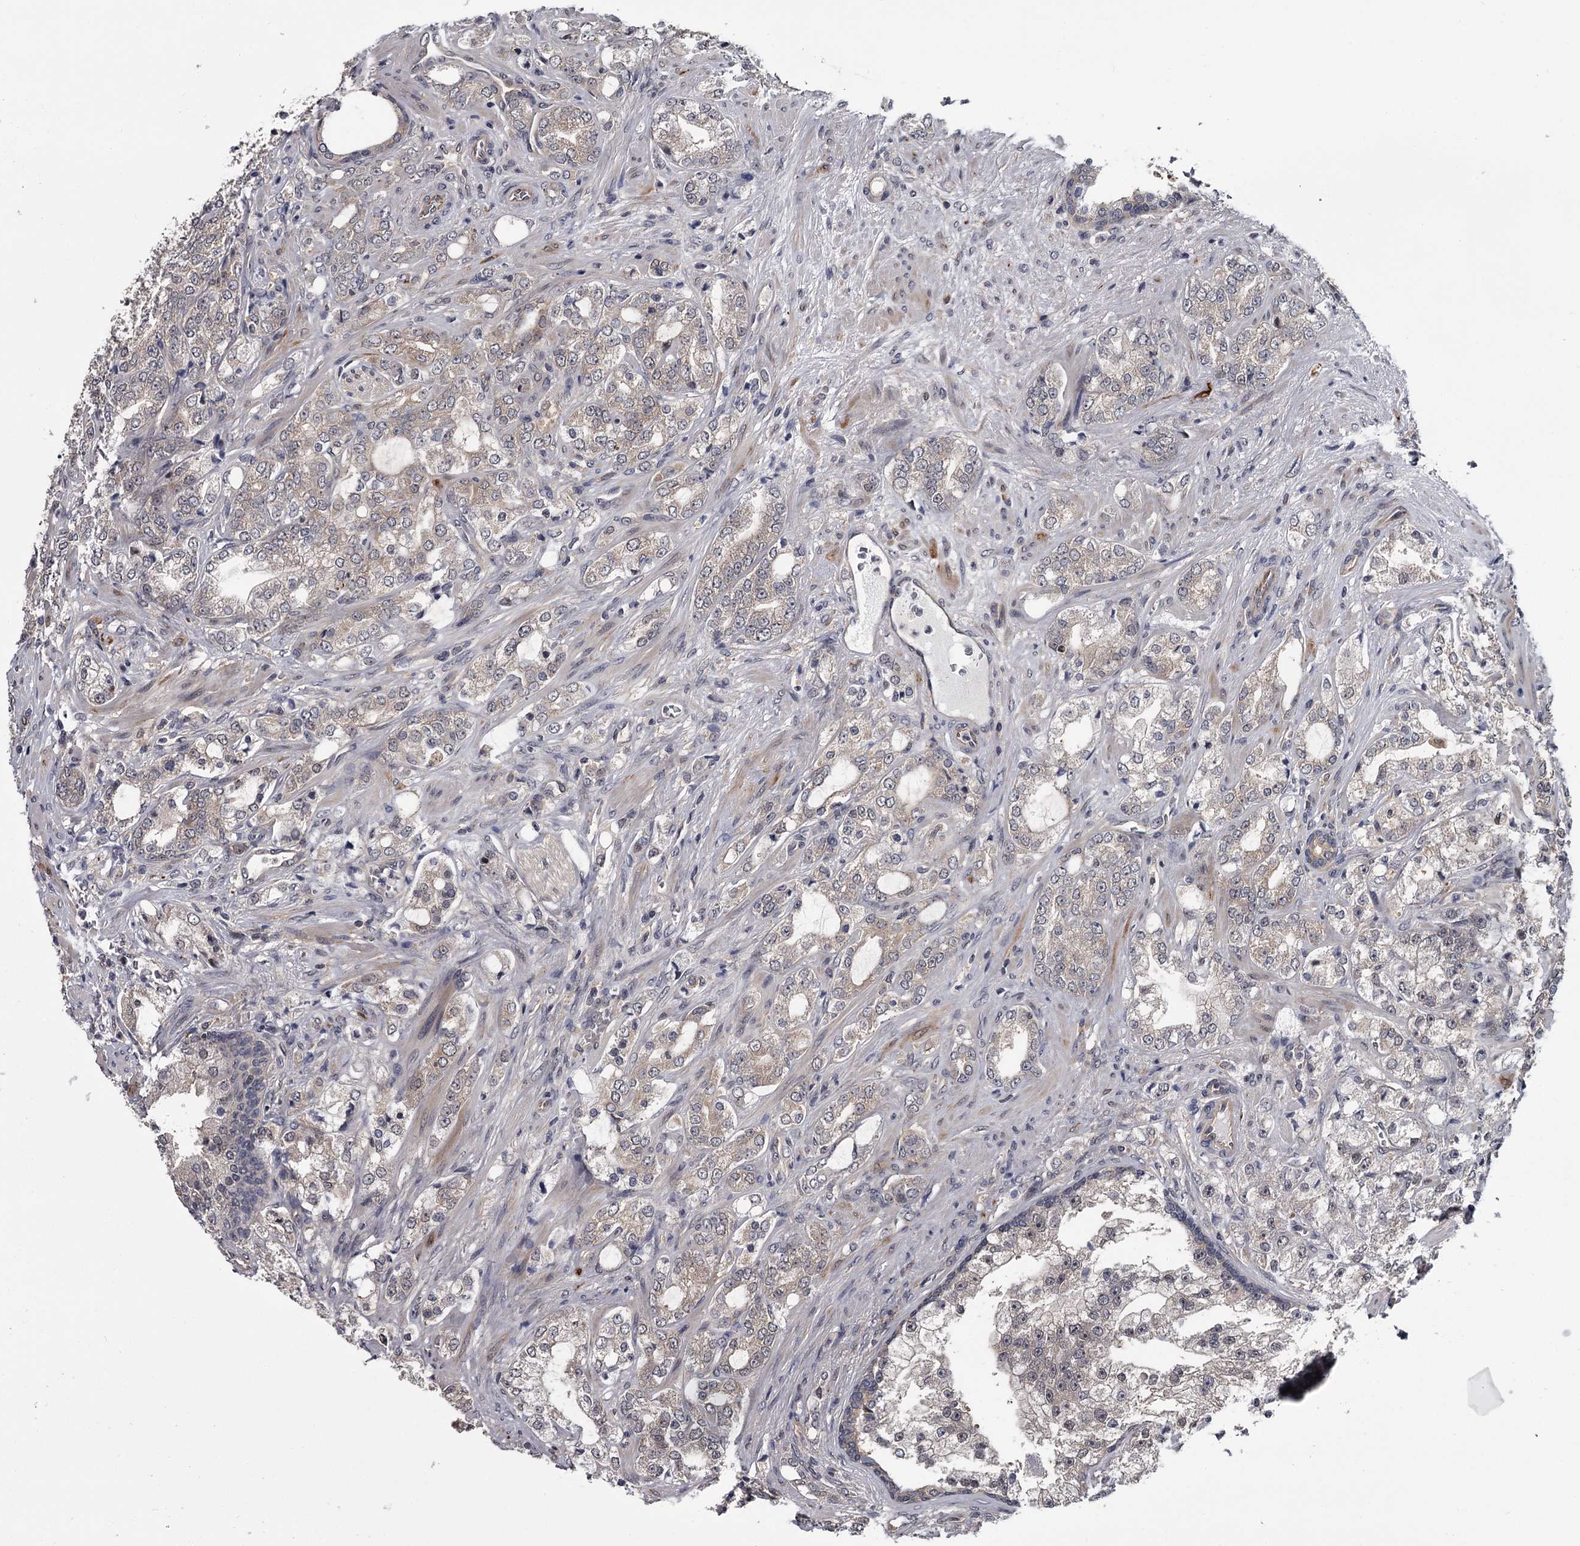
{"staining": {"intensity": "negative", "quantity": "none", "location": "none"}, "tissue": "prostate cancer", "cell_type": "Tumor cells", "image_type": "cancer", "snomed": [{"axis": "morphology", "description": "Adenocarcinoma, High grade"}, {"axis": "topography", "description": "Prostate"}], "caption": "Tumor cells are negative for brown protein staining in high-grade adenocarcinoma (prostate).", "gene": "DAO", "patient": {"sex": "male", "age": 64}}